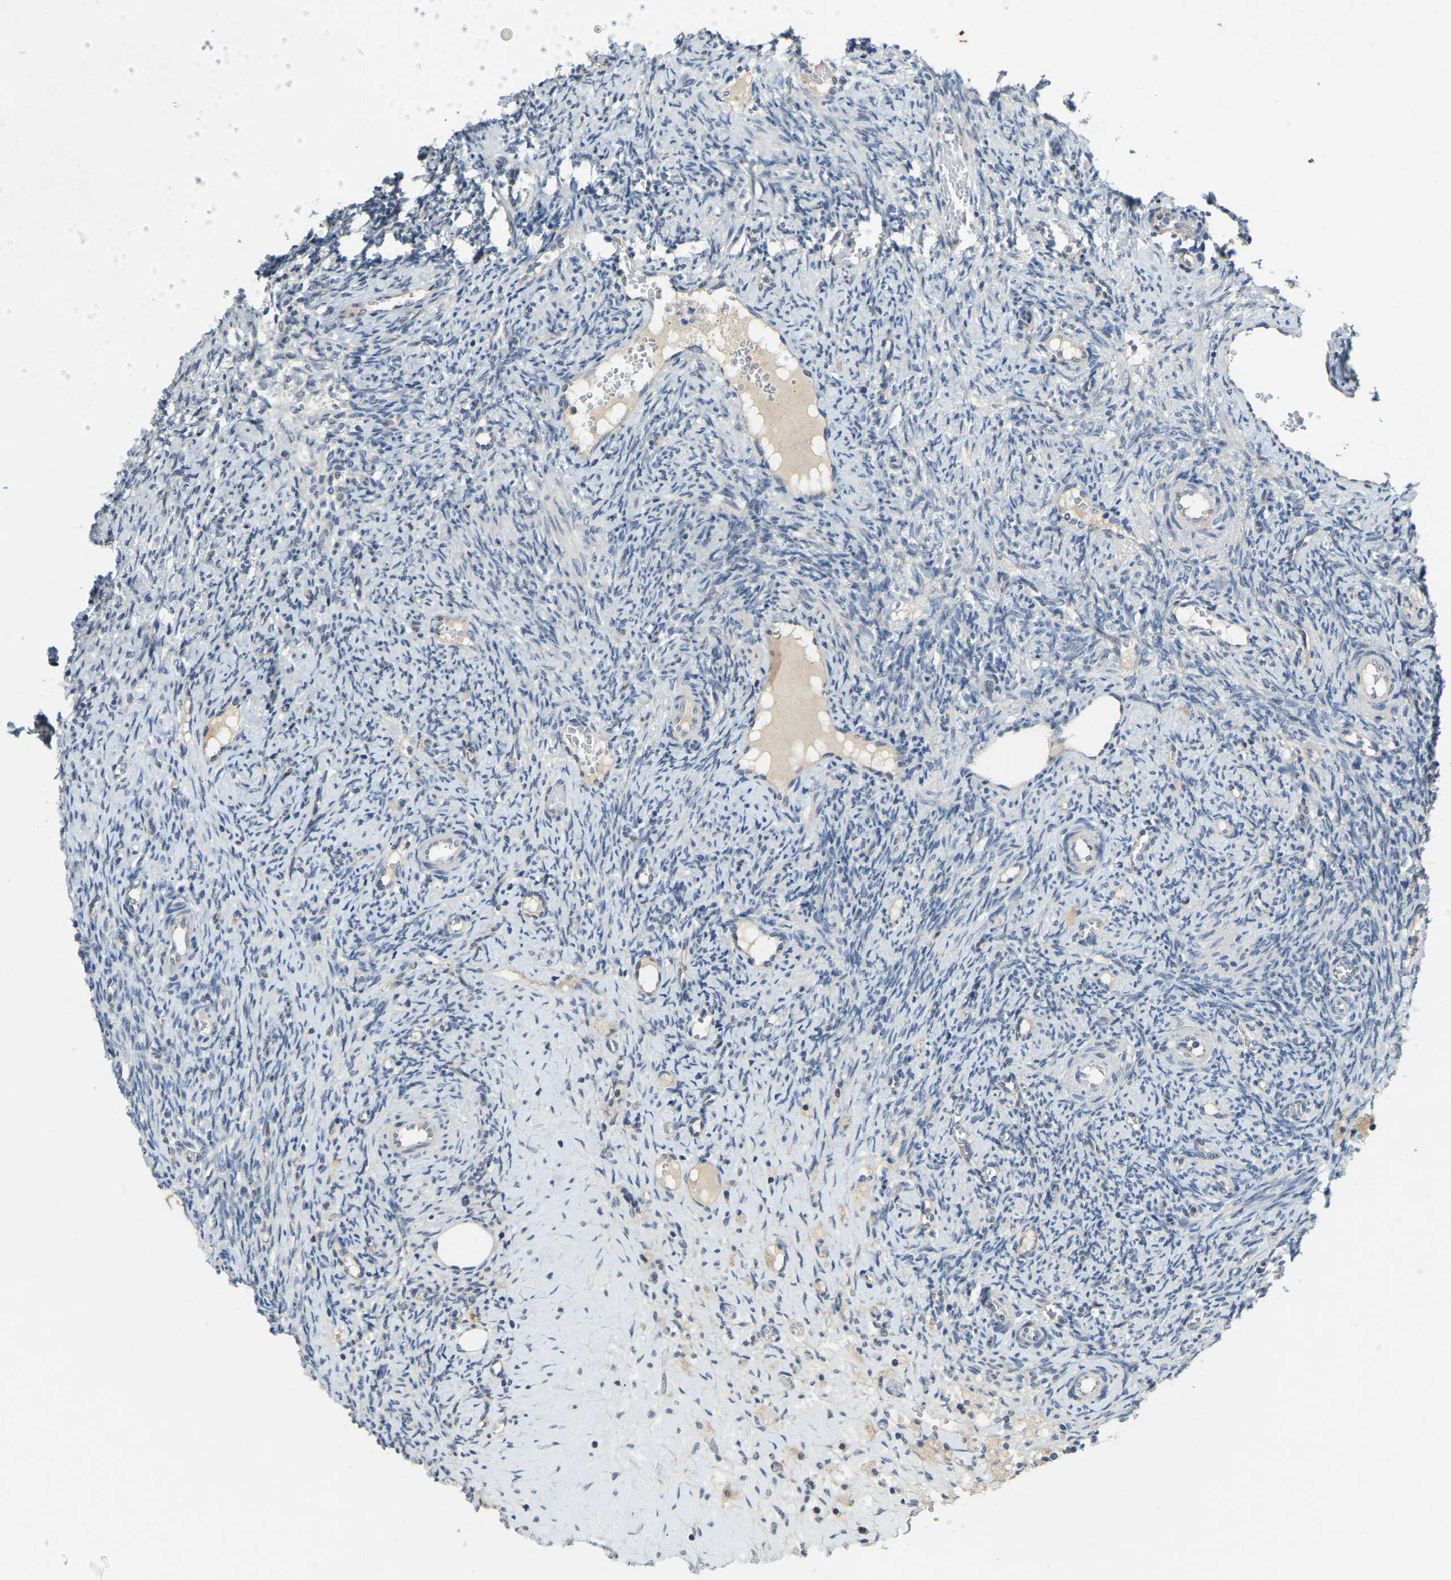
{"staining": {"intensity": "negative", "quantity": "none", "location": "none"}, "tissue": "ovary", "cell_type": "Follicle cells", "image_type": "normal", "snomed": [{"axis": "morphology", "description": "Normal tissue, NOS"}, {"axis": "topography", "description": "Ovary"}], "caption": "High magnification brightfield microscopy of normal ovary stained with DAB (3,3'-diaminobenzidine) (brown) and counterstained with hematoxylin (blue): follicle cells show no significant staining. The staining is performed using DAB brown chromogen with nuclei counter-stained in using hematoxylin.", "gene": "AHNAK", "patient": {"sex": "female", "age": 41}}